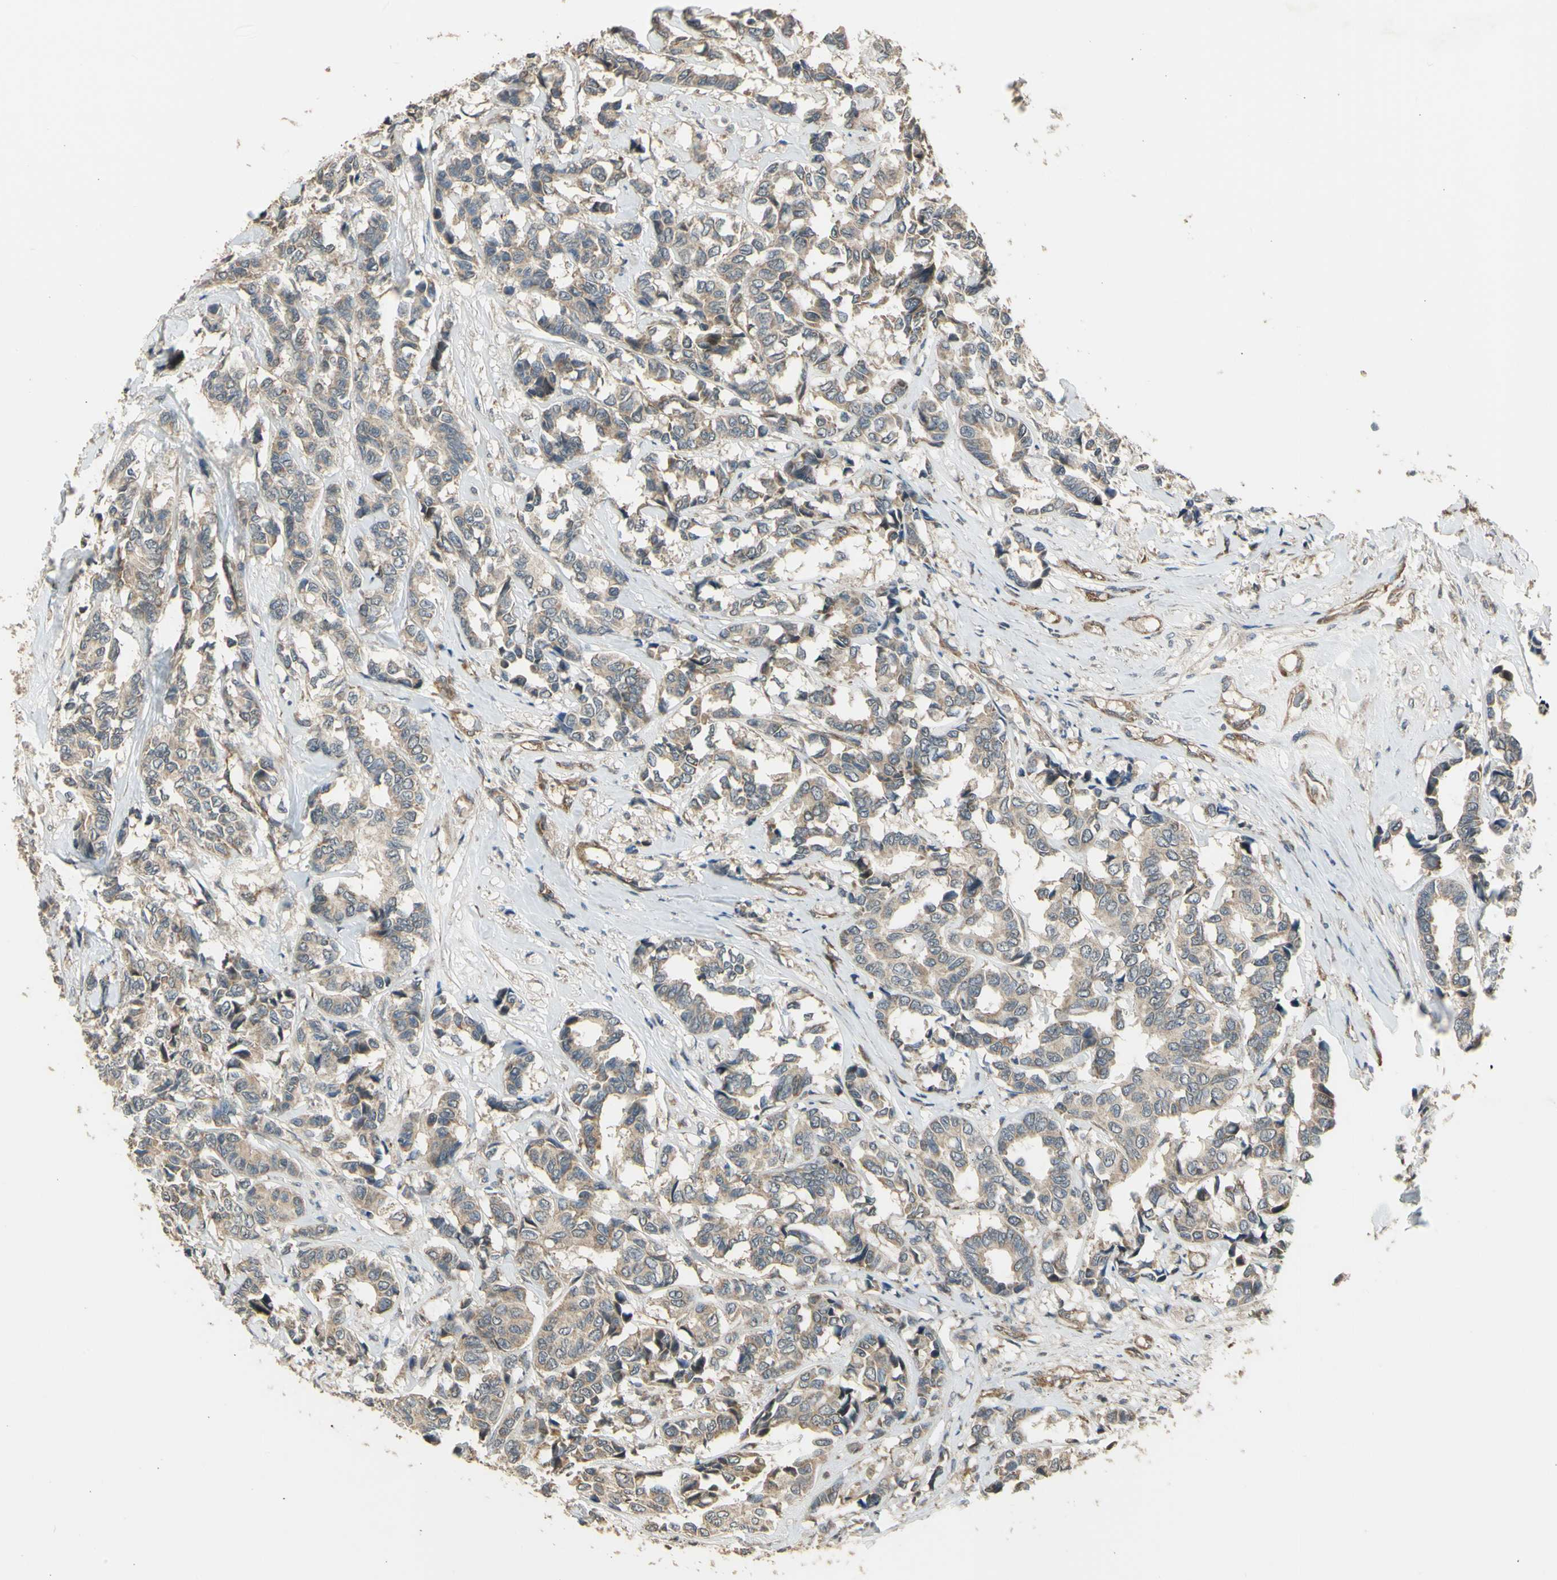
{"staining": {"intensity": "weak", "quantity": ">75%", "location": "cytoplasmic/membranous"}, "tissue": "breast cancer", "cell_type": "Tumor cells", "image_type": "cancer", "snomed": [{"axis": "morphology", "description": "Duct carcinoma"}, {"axis": "topography", "description": "Breast"}], "caption": "A histopathology image of human breast cancer stained for a protein reveals weak cytoplasmic/membranous brown staining in tumor cells.", "gene": "EFNB2", "patient": {"sex": "female", "age": 87}}